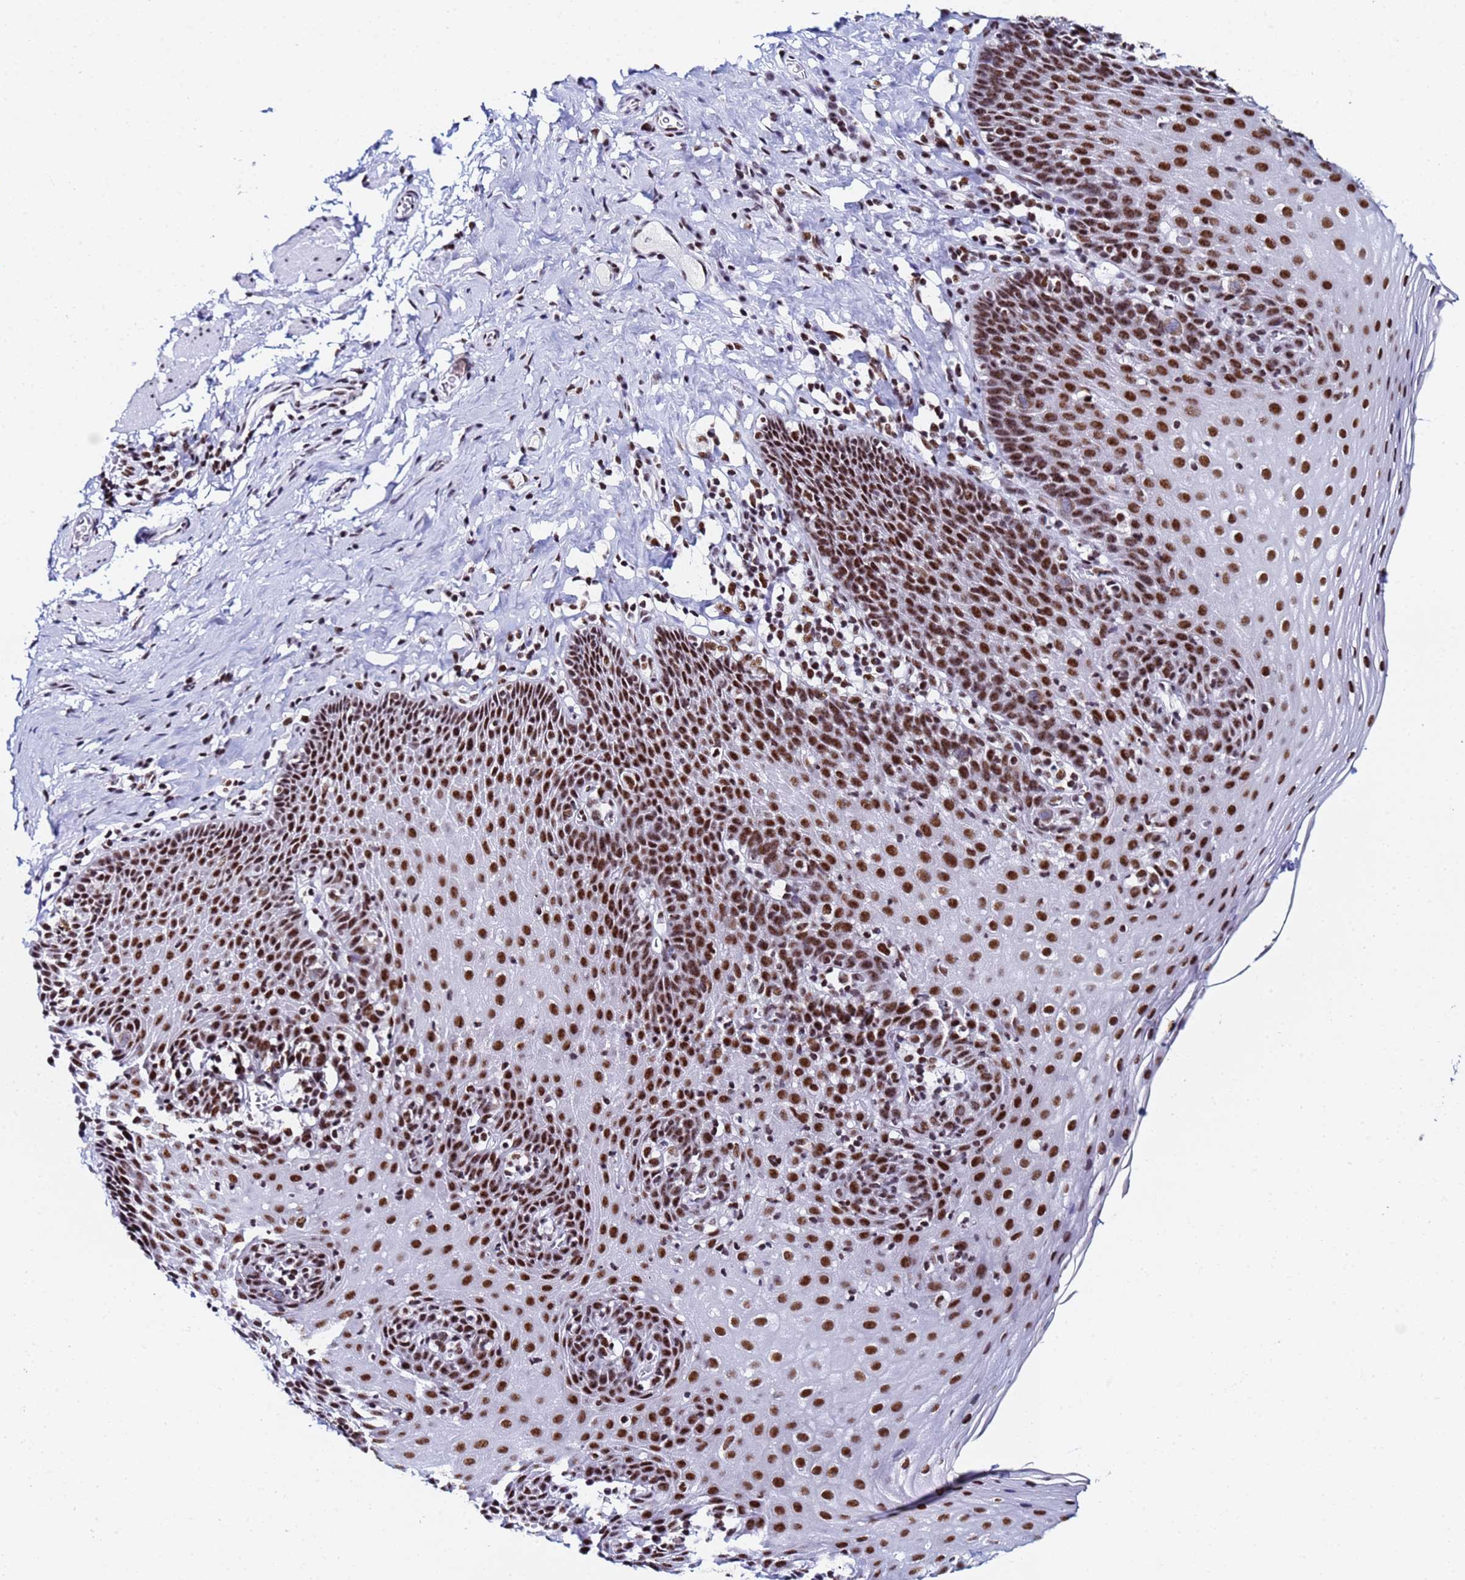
{"staining": {"intensity": "strong", "quantity": ">75%", "location": "nuclear"}, "tissue": "esophagus", "cell_type": "Squamous epithelial cells", "image_type": "normal", "snomed": [{"axis": "morphology", "description": "Normal tissue, NOS"}, {"axis": "topography", "description": "Esophagus"}], "caption": "About >75% of squamous epithelial cells in benign human esophagus show strong nuclear protein expression as visualized by brown immunohistochemical staining.", "gene": "SNRPA1", "patient": {"sex": "female", "age": 61}}